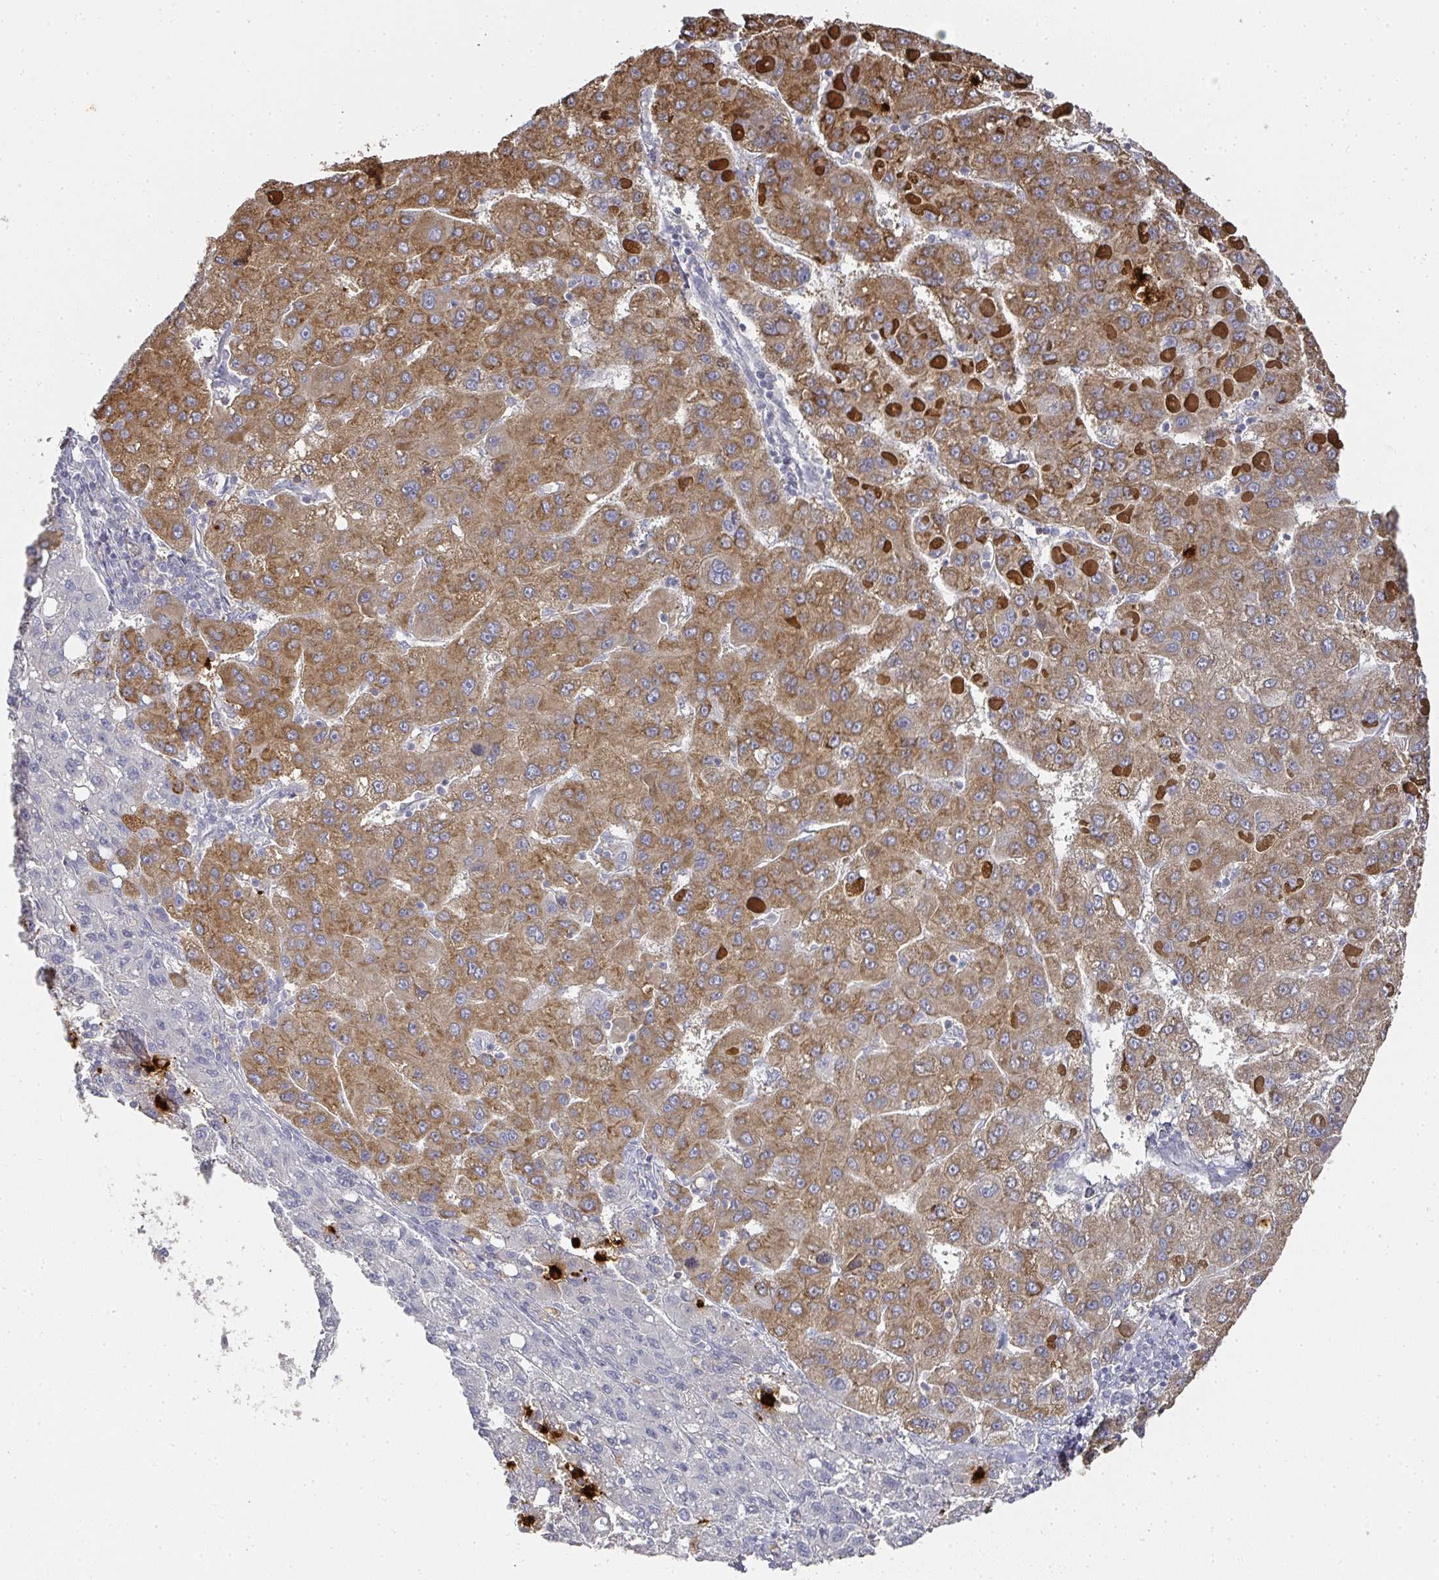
{"staining": {"intensity": "moderate", "quantity": ">75%", "location": "cytoplasmic/membranous"}, "tissue": "liver cancer", "cell_type": "Tumor cells", "image_type": "cancer", "snomed": [{"axis": "morphology", "description": "Carcinoma, Hepatocellular, NOS"}, {"axis": "topography", "description": "Liver"}], "caption": "IHC histopathology image of hepatocellular carcinoma (liver) stained for a protein (brown), which displays medium levels of moderate cytoplasmic/membranous expression in approximately >75% of tumor cells.", "gene": "CAMP", "patient": {"sex": "female", "age": 82}}